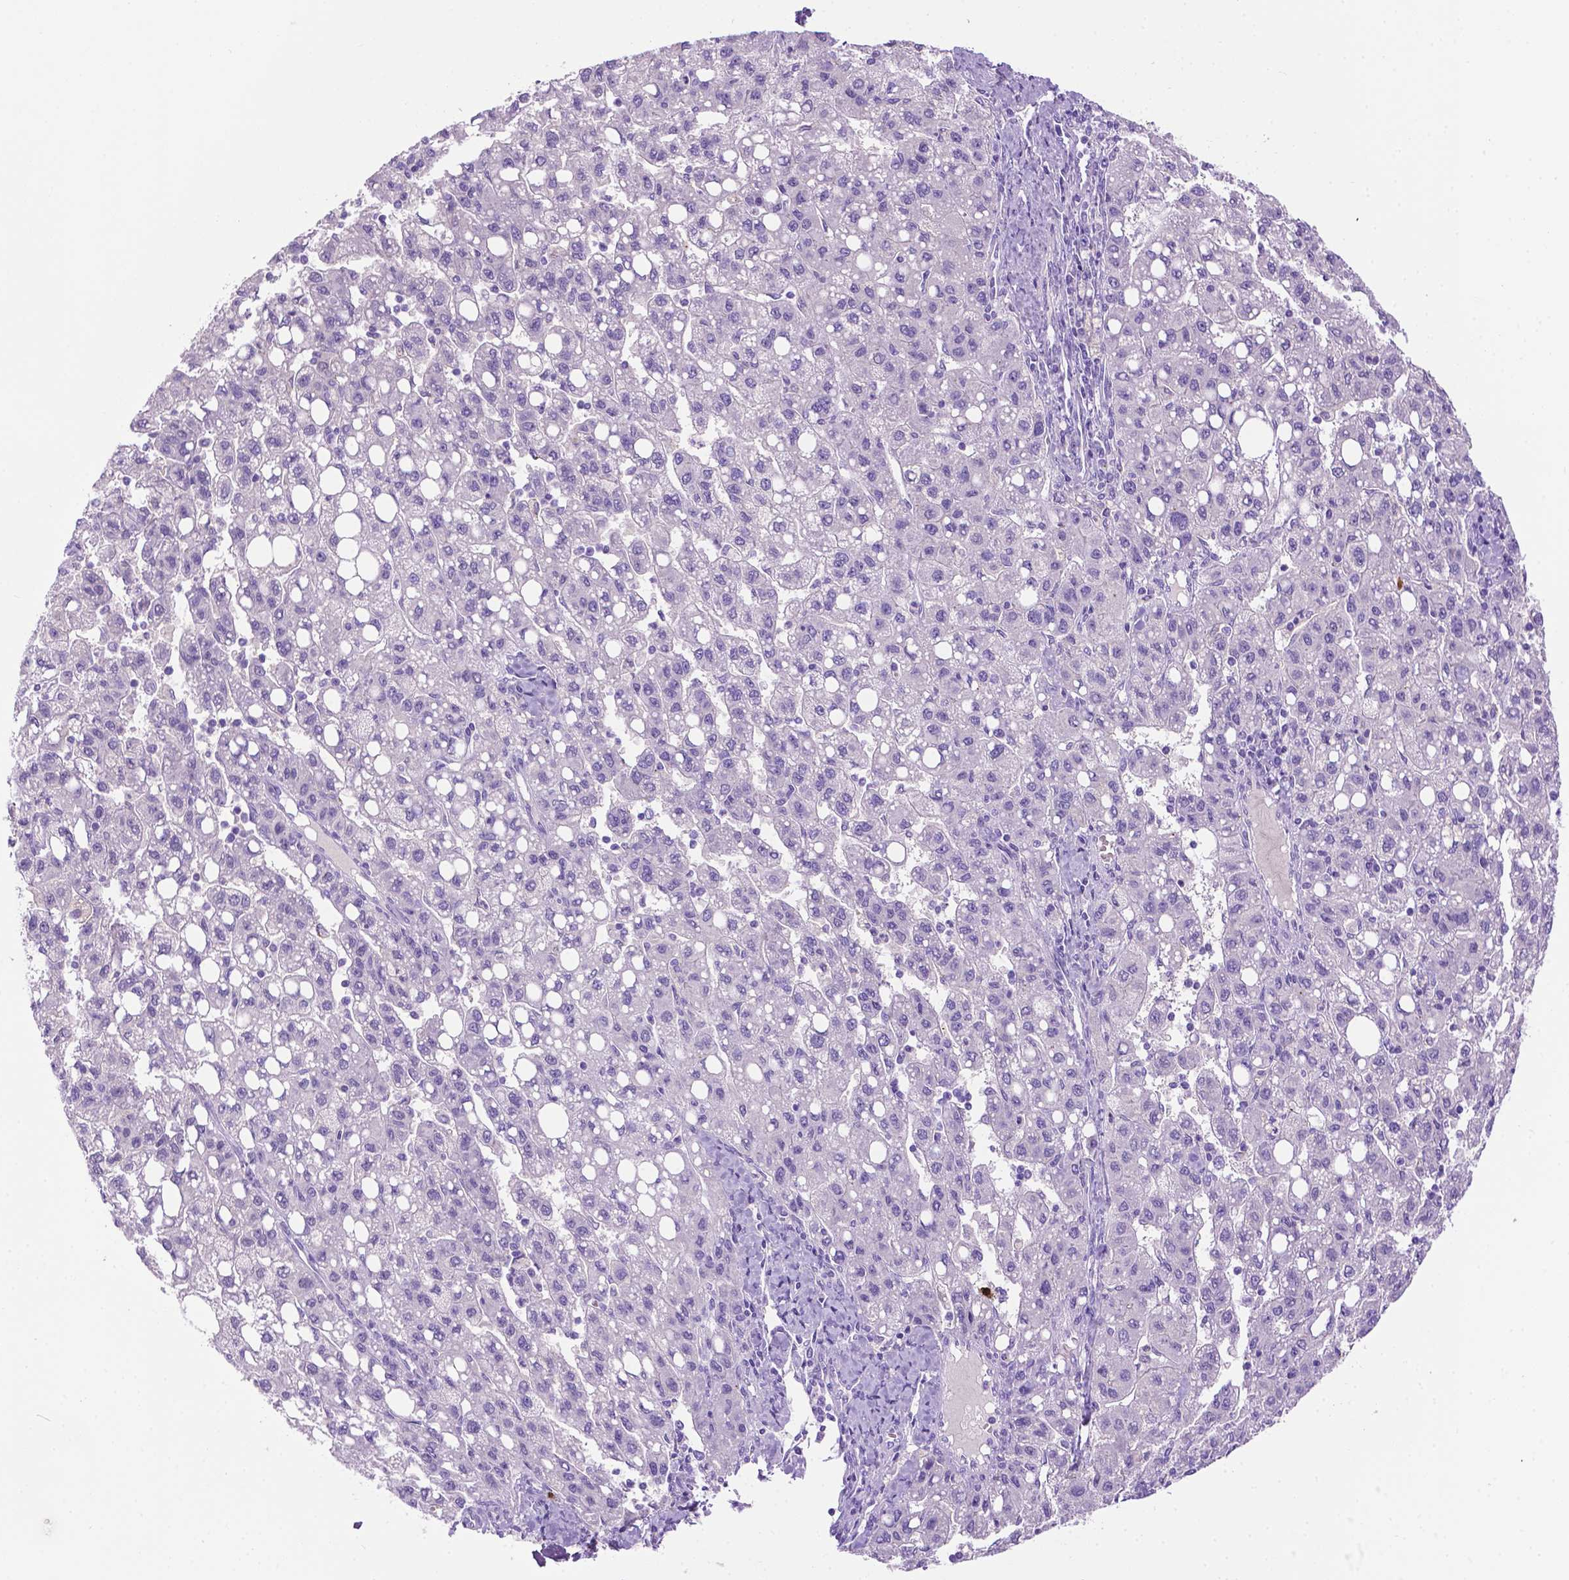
{"staining": {"intensity": "negative", "quantity": "none", "location": "none"}, "tissue": "liver cancer", "cell_type": "Tumor cells", "image_type": "cancer", "snomed": [{"axis": "morphology", "description": "Carcinoma, Hepatocellular, NOS"}, {"axis": "topography", "description": "Liver"}], "caption": "Liver hepatocellular carcinoma stained for a protein using immunohistochemistry demonstrates no positivity tumor cells.", "gene": "MMP27", "patient": {"sex": "female", "age": 82}}